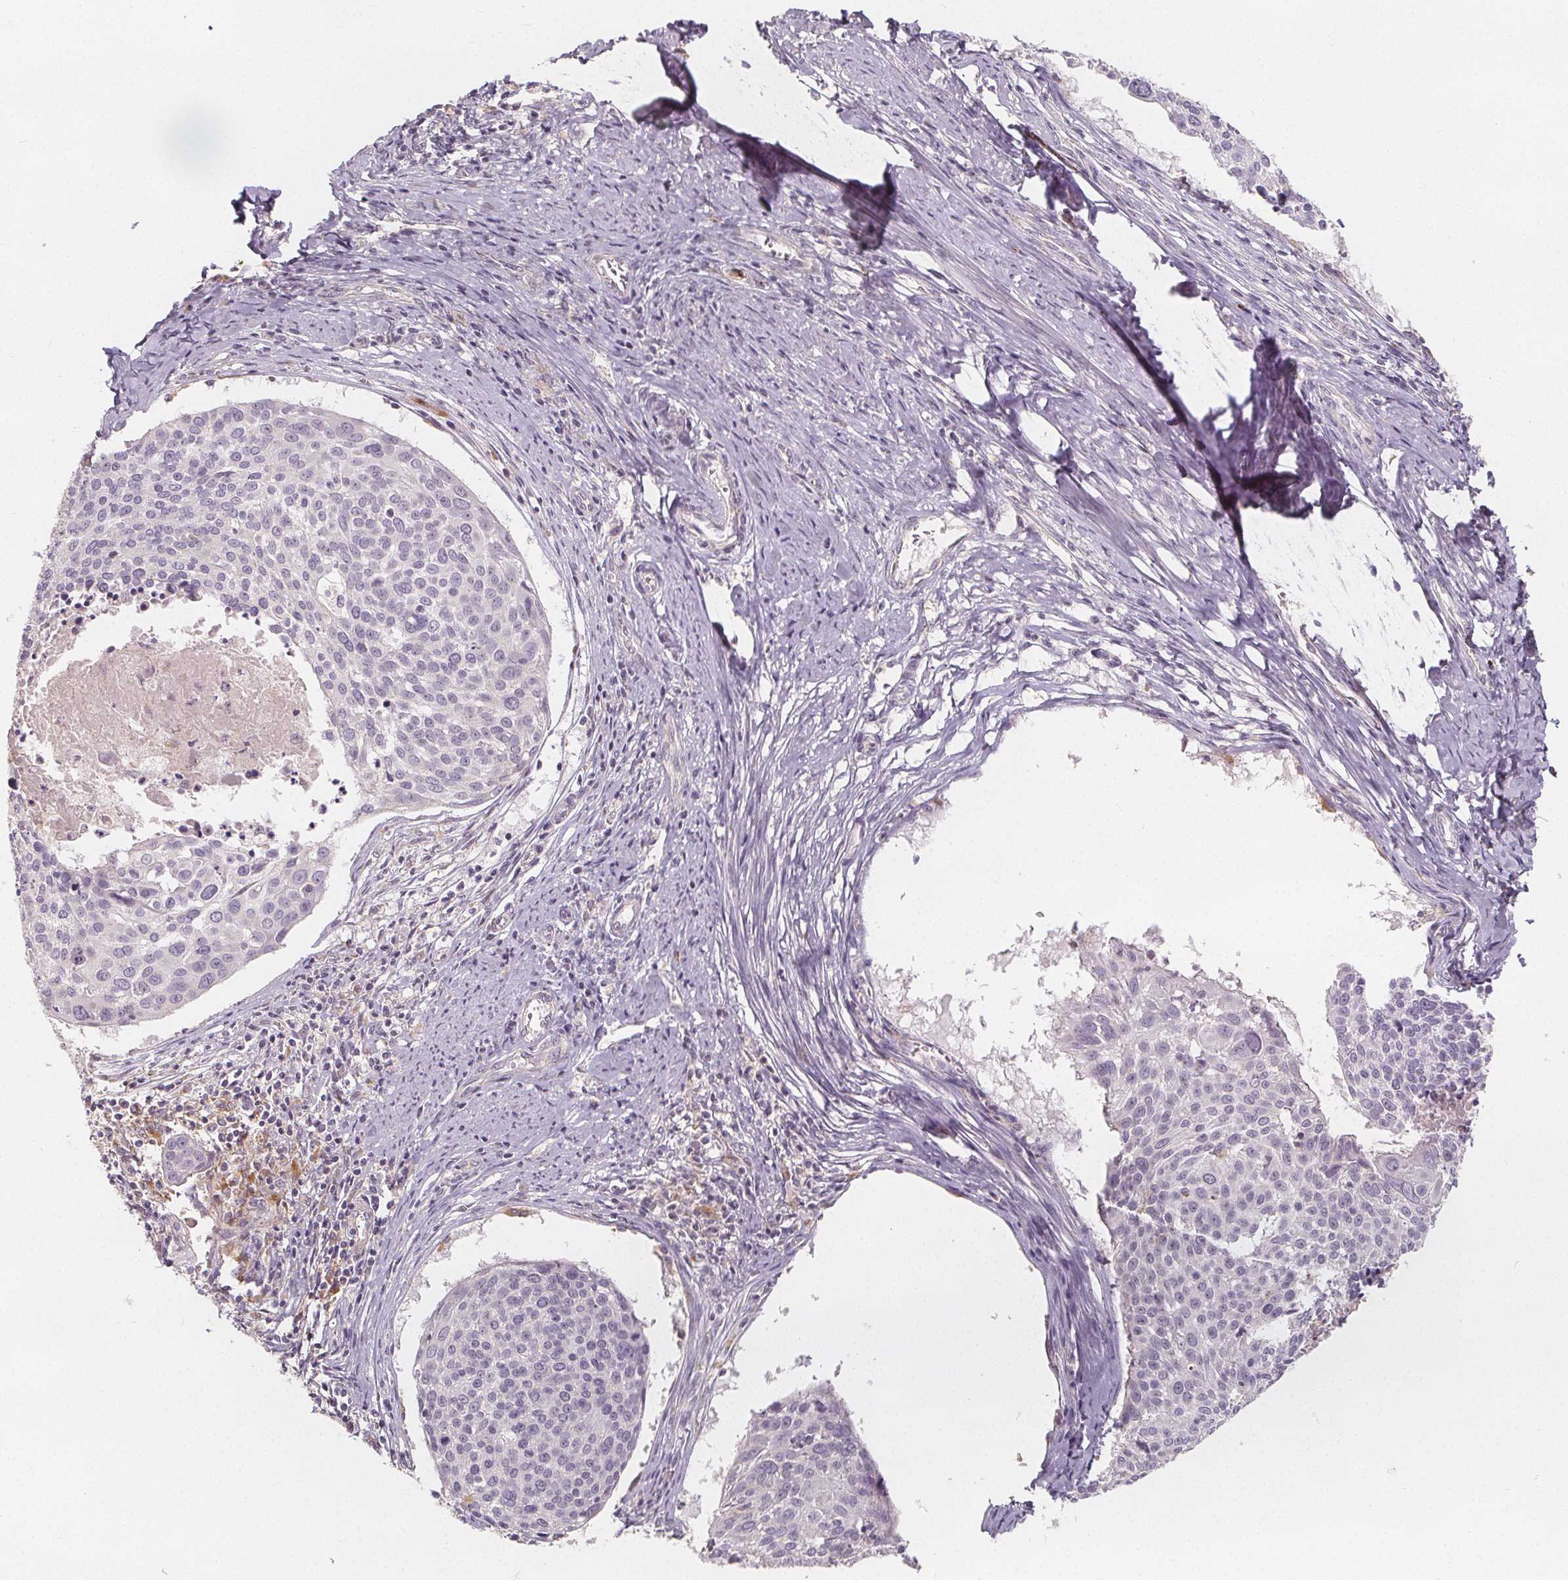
{"staining": {"intensity": "negative", "quantity": "none", "location": "none"}, "tissue": "cervical cancer", "cell_type": "Tumor cells", "image_type": "cancer", "snomed": [{"axis": "morphology", "description": "Squamous cell carcinoma, NOS"}, {"axis": "topography", "description": "Cervix"}], "caption": "The photomicrograph exhibits no staining of tumor cells in cervical cancer (squamous cell carcinoma).", "gene": "DRC3", "patient": {"sex": "female", "age": 39}}